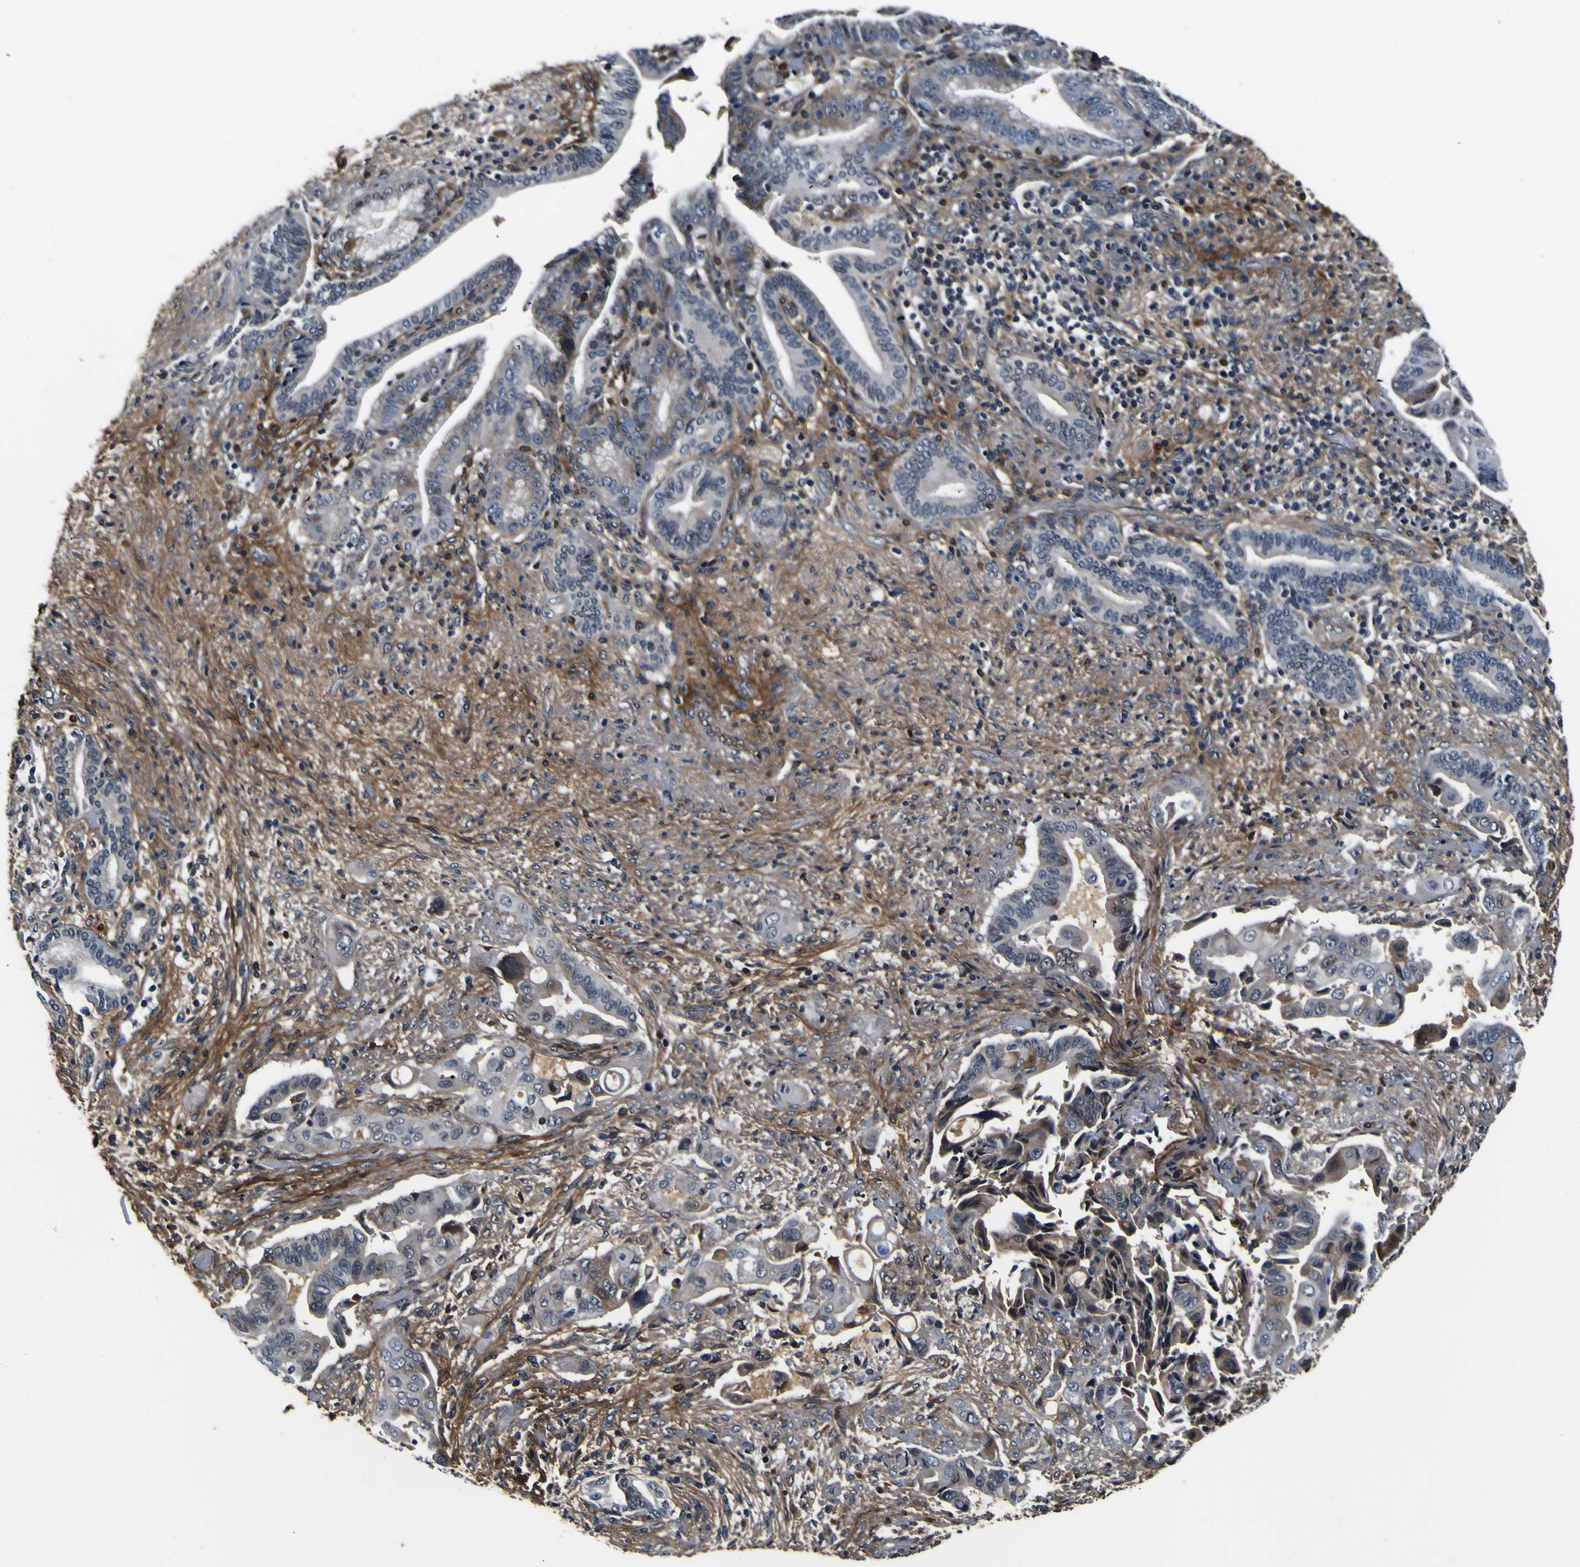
{"staining": {"intensity": "moderate", "quantity": "25%-75%", "location": "cytoplasmic/membranous,nuclear"}, "tissue": "liver cancer", "cell_type": "Tumor cells", "image_type": "cancer", "snomed": [{"axis": "morphology", "description": "Cholangiocarcinoma"}, {"axis": "topography", "description": "Liver"}], "caption": "This image displays liver cancer (cholangiocarcinoma) stained with IHC to label a protein in brown. The cytoplasmic/membranous and nuclear of tumor cells show moderate positivity for the protein. Nuclei are counter-stained blue.", "gene": "POSTN", "patient": {"sex": "female", "age": 61}}